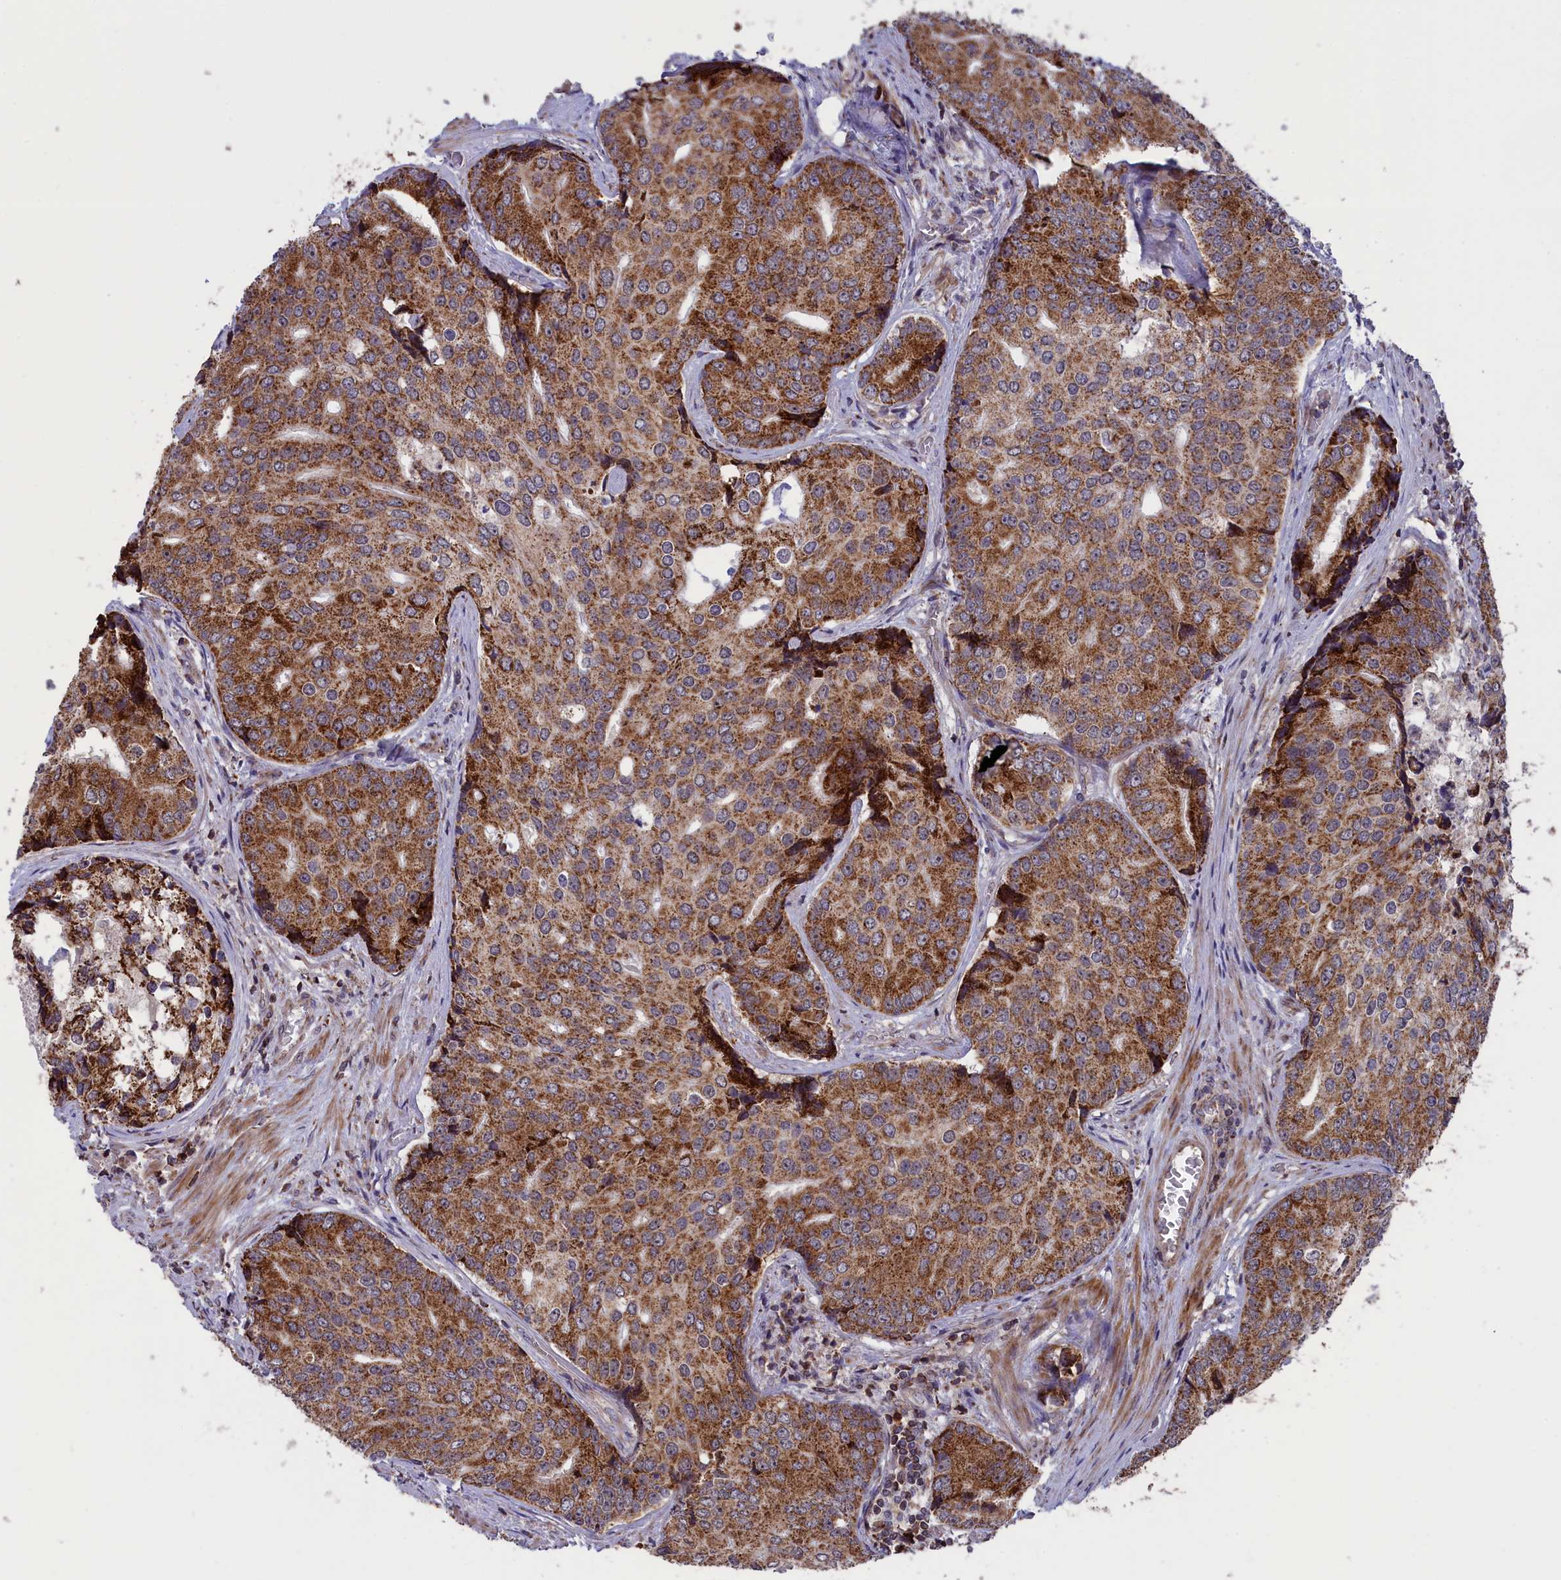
{"staining": {"intensity": "moderate", "quantity": ">75%", "location": "cytoplasmic/membranous"}, "tissue": "prostate cancer", "cell_type": "Tumor cells", "image_type": "cancer", "snomed": [{"axis": "morphology", "description": "Adenocarcinoma, High grade"}, {"axis": "topography", "description": "Prostate"}], "caption": "Protein positivity by IHC demonstrates moderate cytoplasmic/membranous expression in about >75% of tumor cells in prostate cancer (high-grade adenocarcinoma).", "gene": "TIMM44", "patient": {"sex": "male", "age": 62}}